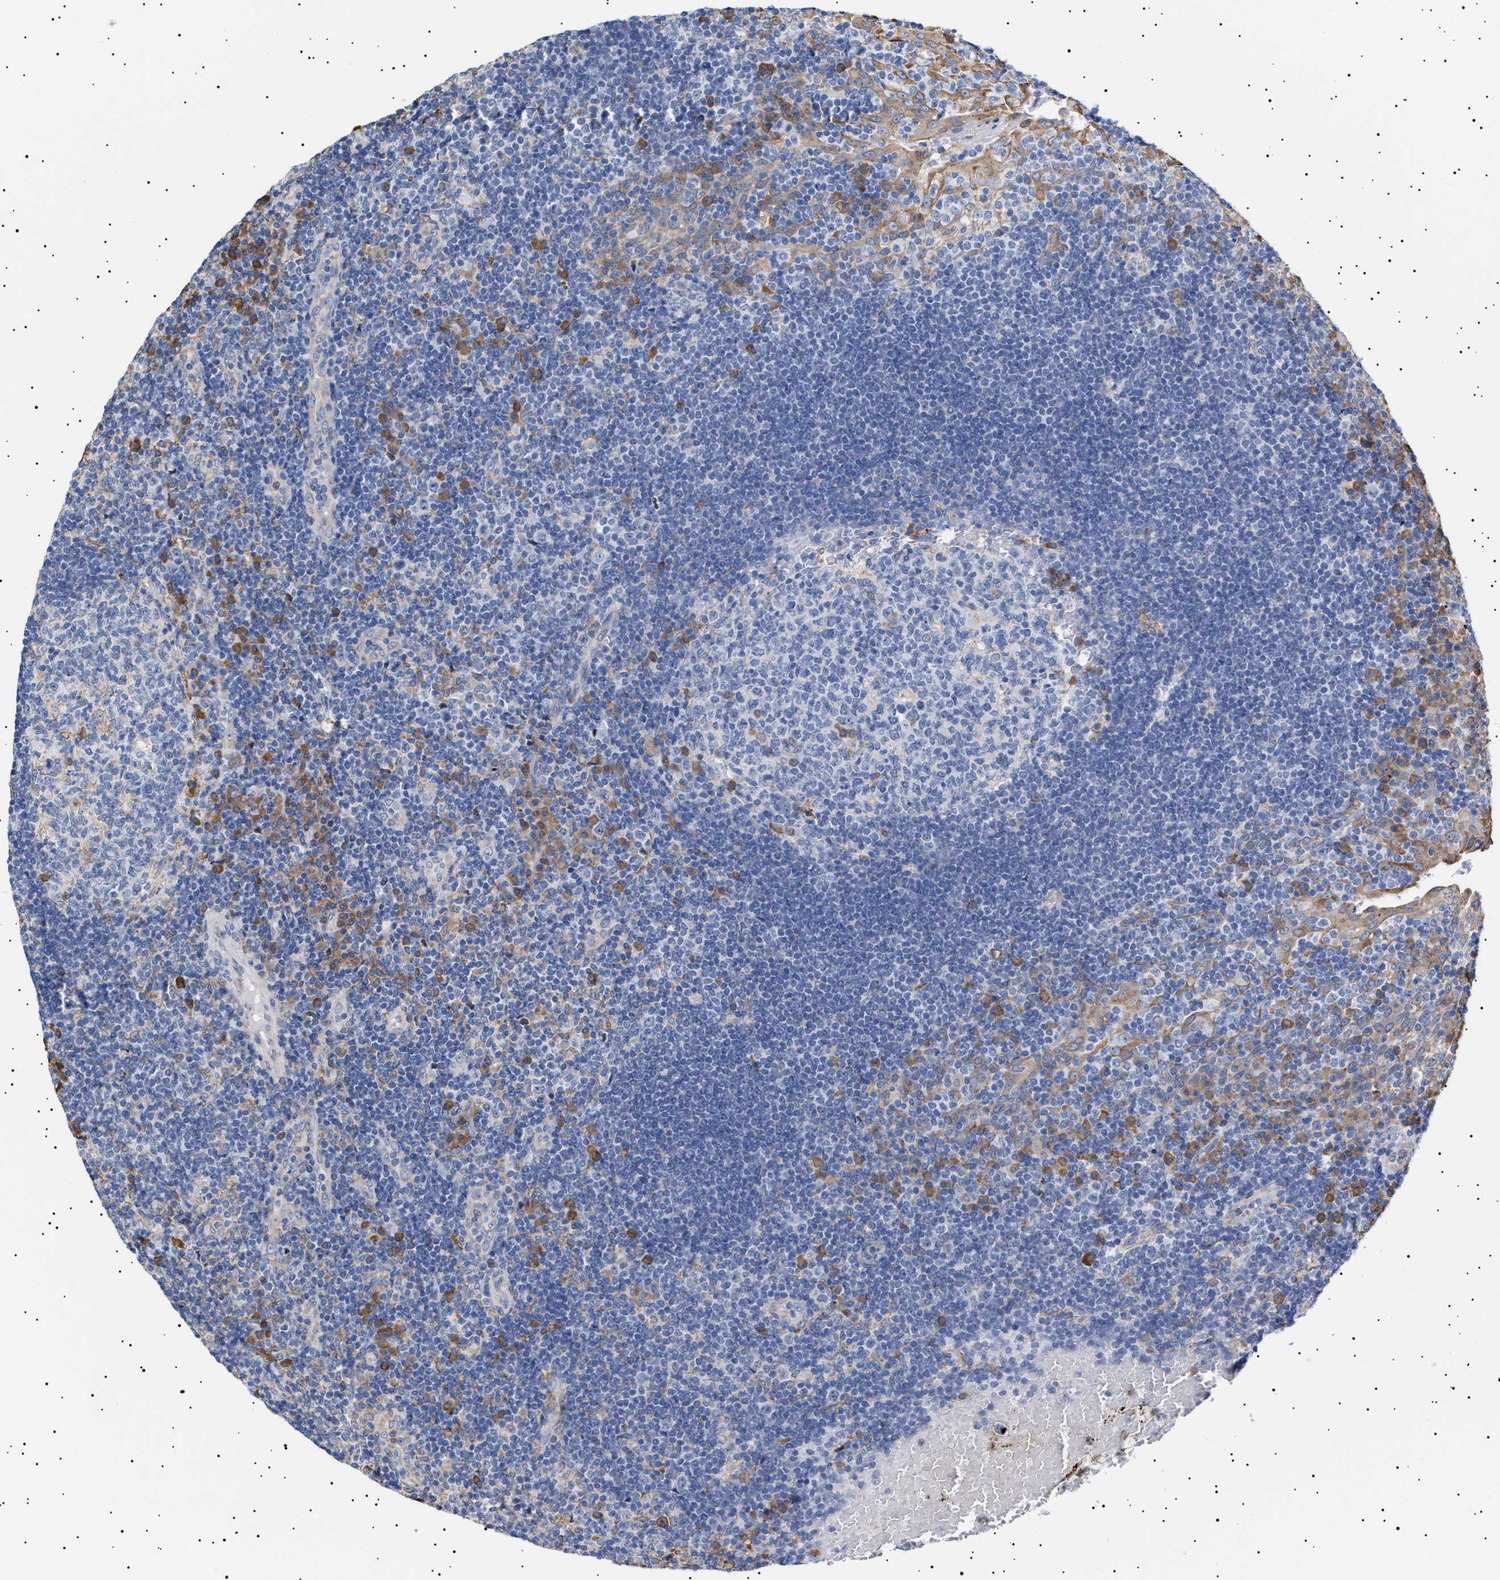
{"staining": {"intensity": "negative", "quantity": "none", "location": "none"}, "tissue": "tonsil", "cell_type": "Germinal center cells", "image_type": "normal", "snomed": [{"axis": "morphology", "description": "Normal tissue, NOS"}, {"axis": "topography", "description": "Tonsil"}], "caption": "This micrograph is of unremarkable tonsil stained with IHC to label a protein in brown with the nuclei are counter-stained blue. There is no staining in germinal center cells. Brightfield microscopy of immunohistochemistry stained with DAB (brown) and hematoxylin (blue), captured at high magnification.", "gene": "ERCC6L2", "patient": {"sex": "female", "age": 40}}